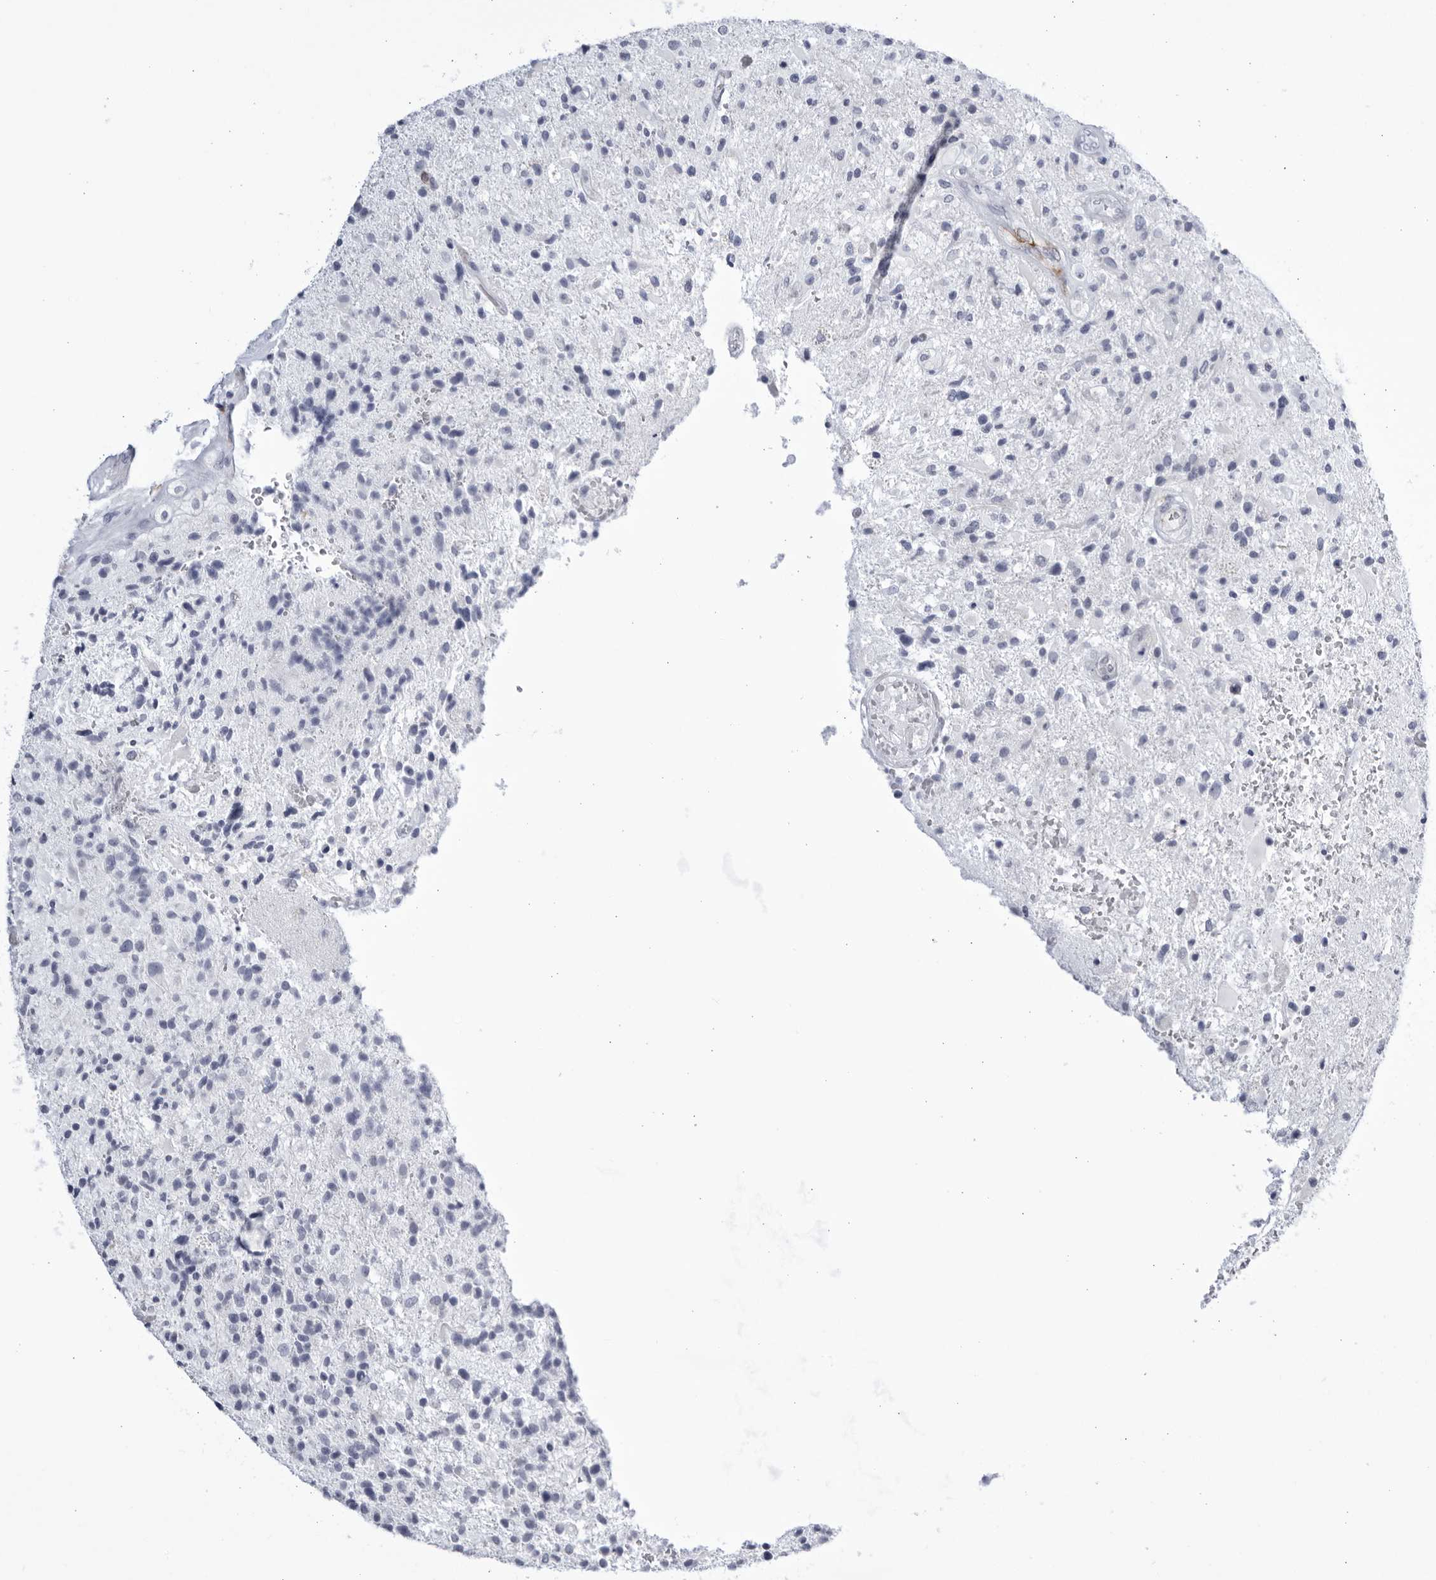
{"staining": {"intensity": "negative", "quantity": "none", "location": "none"}, "tissue": "glioma", "cell_type": "Tumor cells", "image_type": "cancer", "snomed": [{"axis": "morphology", "description": "Glioma, malignant, High grade"}, {"axis": "topography", "description": "Brain"}], "caption": "An IHC image of malignant high-grade glioma is shown. There is no staining in tumor cells of malignant high-grade glioma. (Immunohistochemistry, brightfield microscopy, high magnification).", "gene": "CCDC181", "patient": {"sex": "male", "age": 72}}